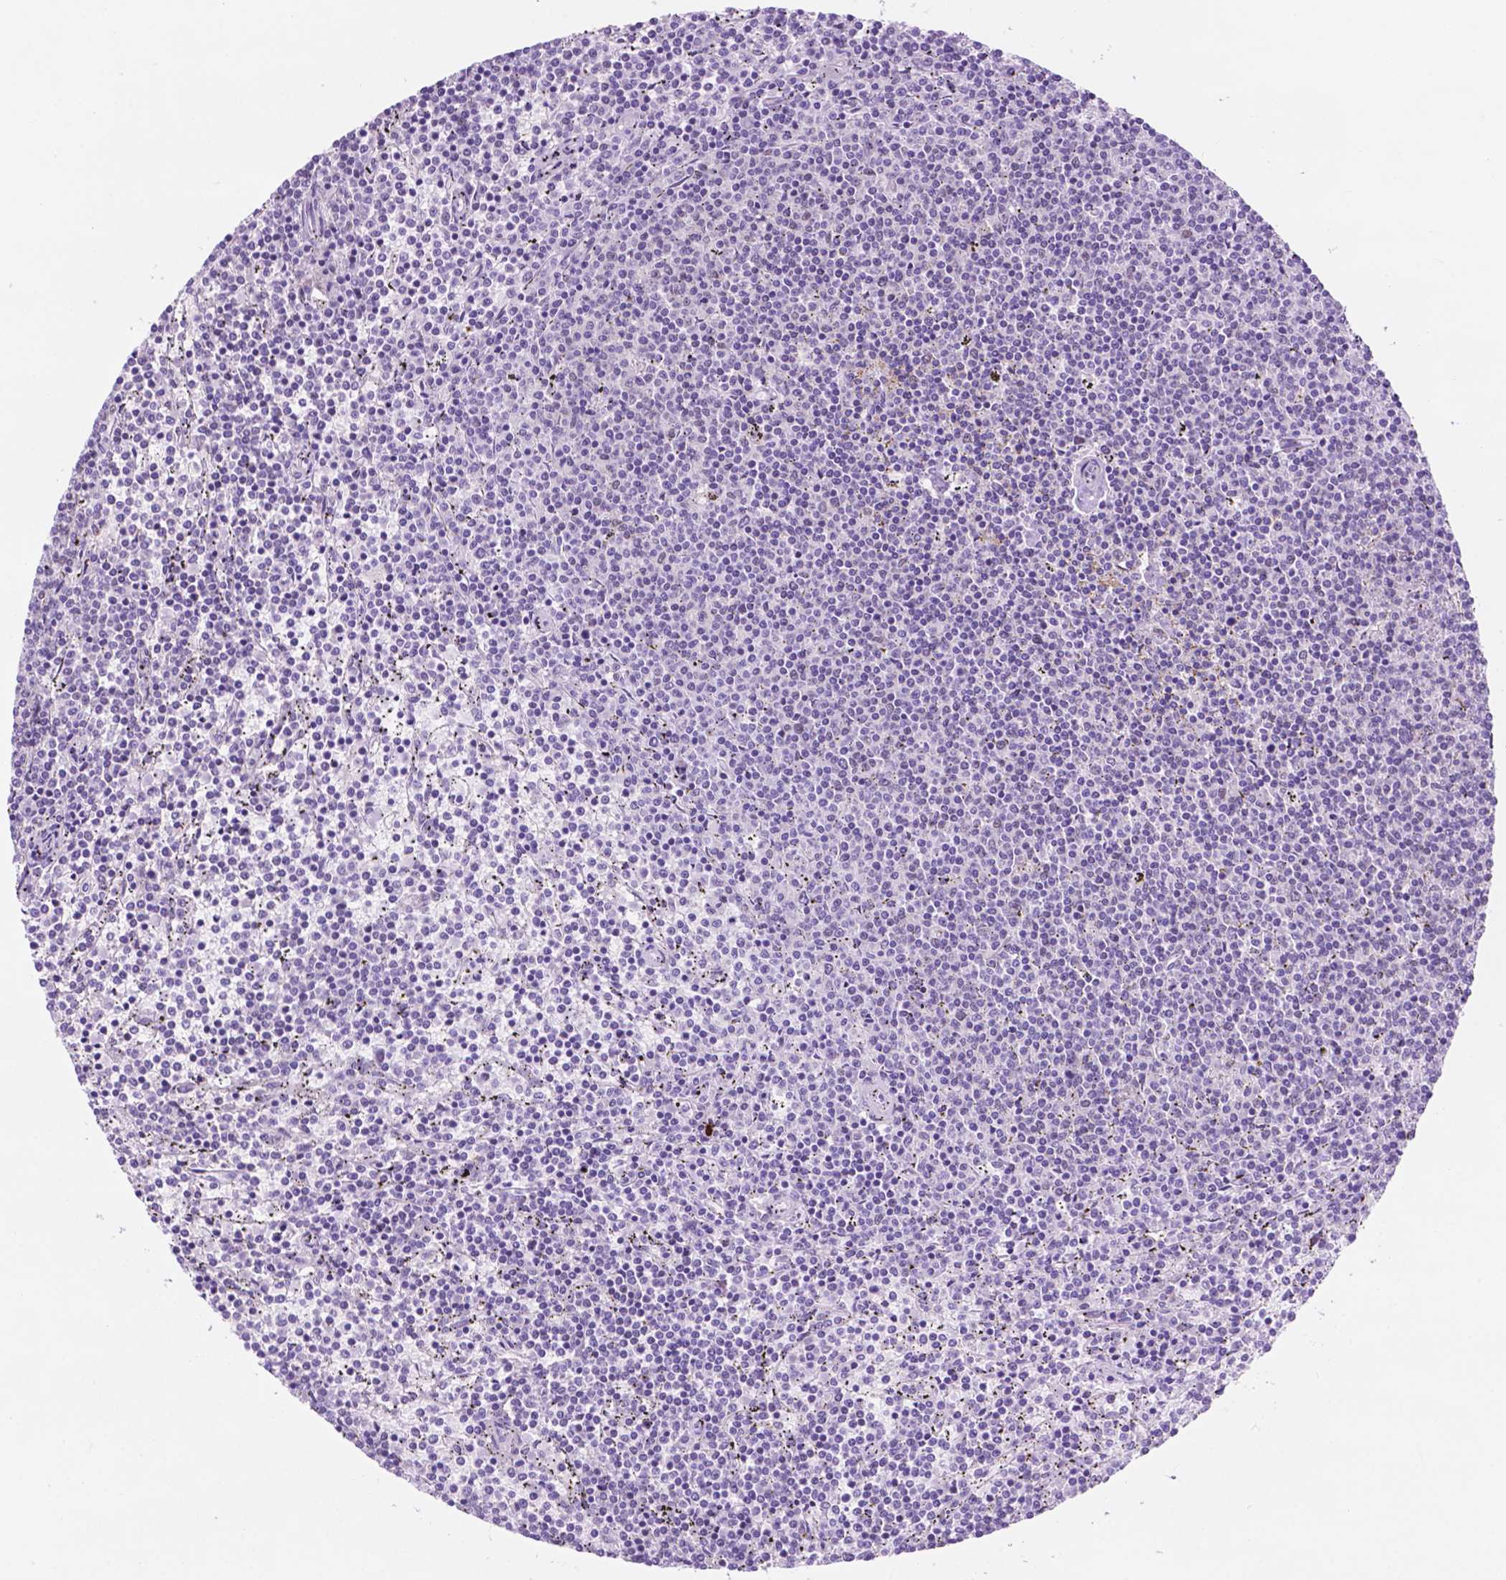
{"staining": {"intensity": "negative", "quantity": "none", "location": "none"}, "tissue": "lymphoma", "cell_type": "Tumor cells", "image_type": "cancer", "snomed": [{"axis": "morphology", "description": "Malignant lymphoma, non-Hodgkin's type, Low grade"}, {"axis": "topography", "description": "Spleen"}], "caption": "IHC image of neoplastic tissue: lymphoma stained with DAB (3,3'-diaminobenzidine) demonstrates no significant protein expression in tumor cells.", "gene": "ACY3", "patient": {"sex": "female", "age": 50}}